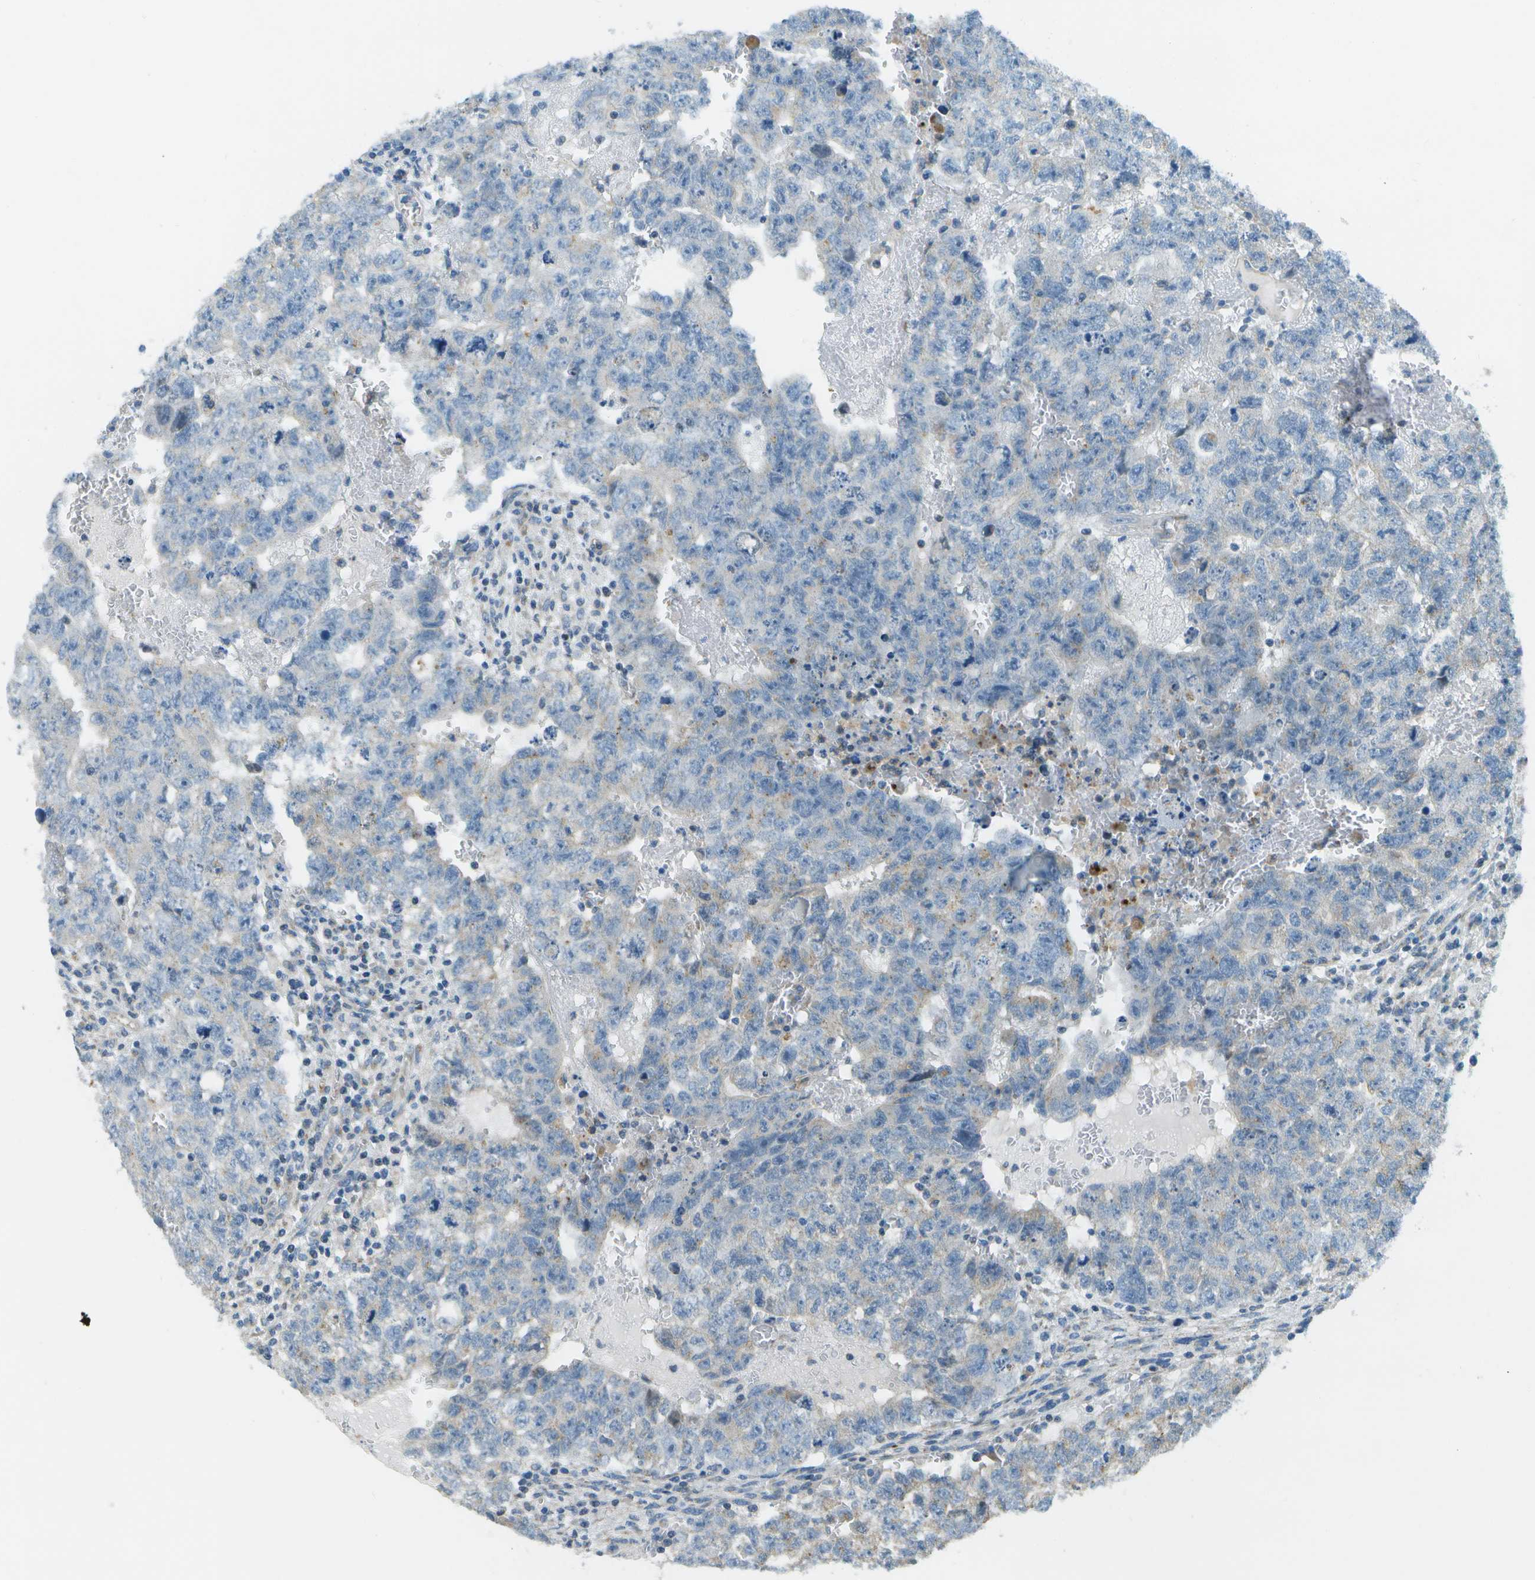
{"staining": {"intensity": "negative", "quantity": "none", "location": "none"}, "tissue": "testis cancer", "cell_type": "Tumor cells", "image_type": "cancer", "snomed": [{"axis": "morphology", "description": "Seminoma, NOS"}, {"axis": "morphology", "description": "Carcinoma, Embryonal, NOS"}, {"axis": "topography", "description": "Testis"}], "caption": "A photomicrograph of testis cancer stained for a protein shows no brown staining in tumor cells.", "gene": "MYH11", "patient": {"sex": "male", "age": 38}}